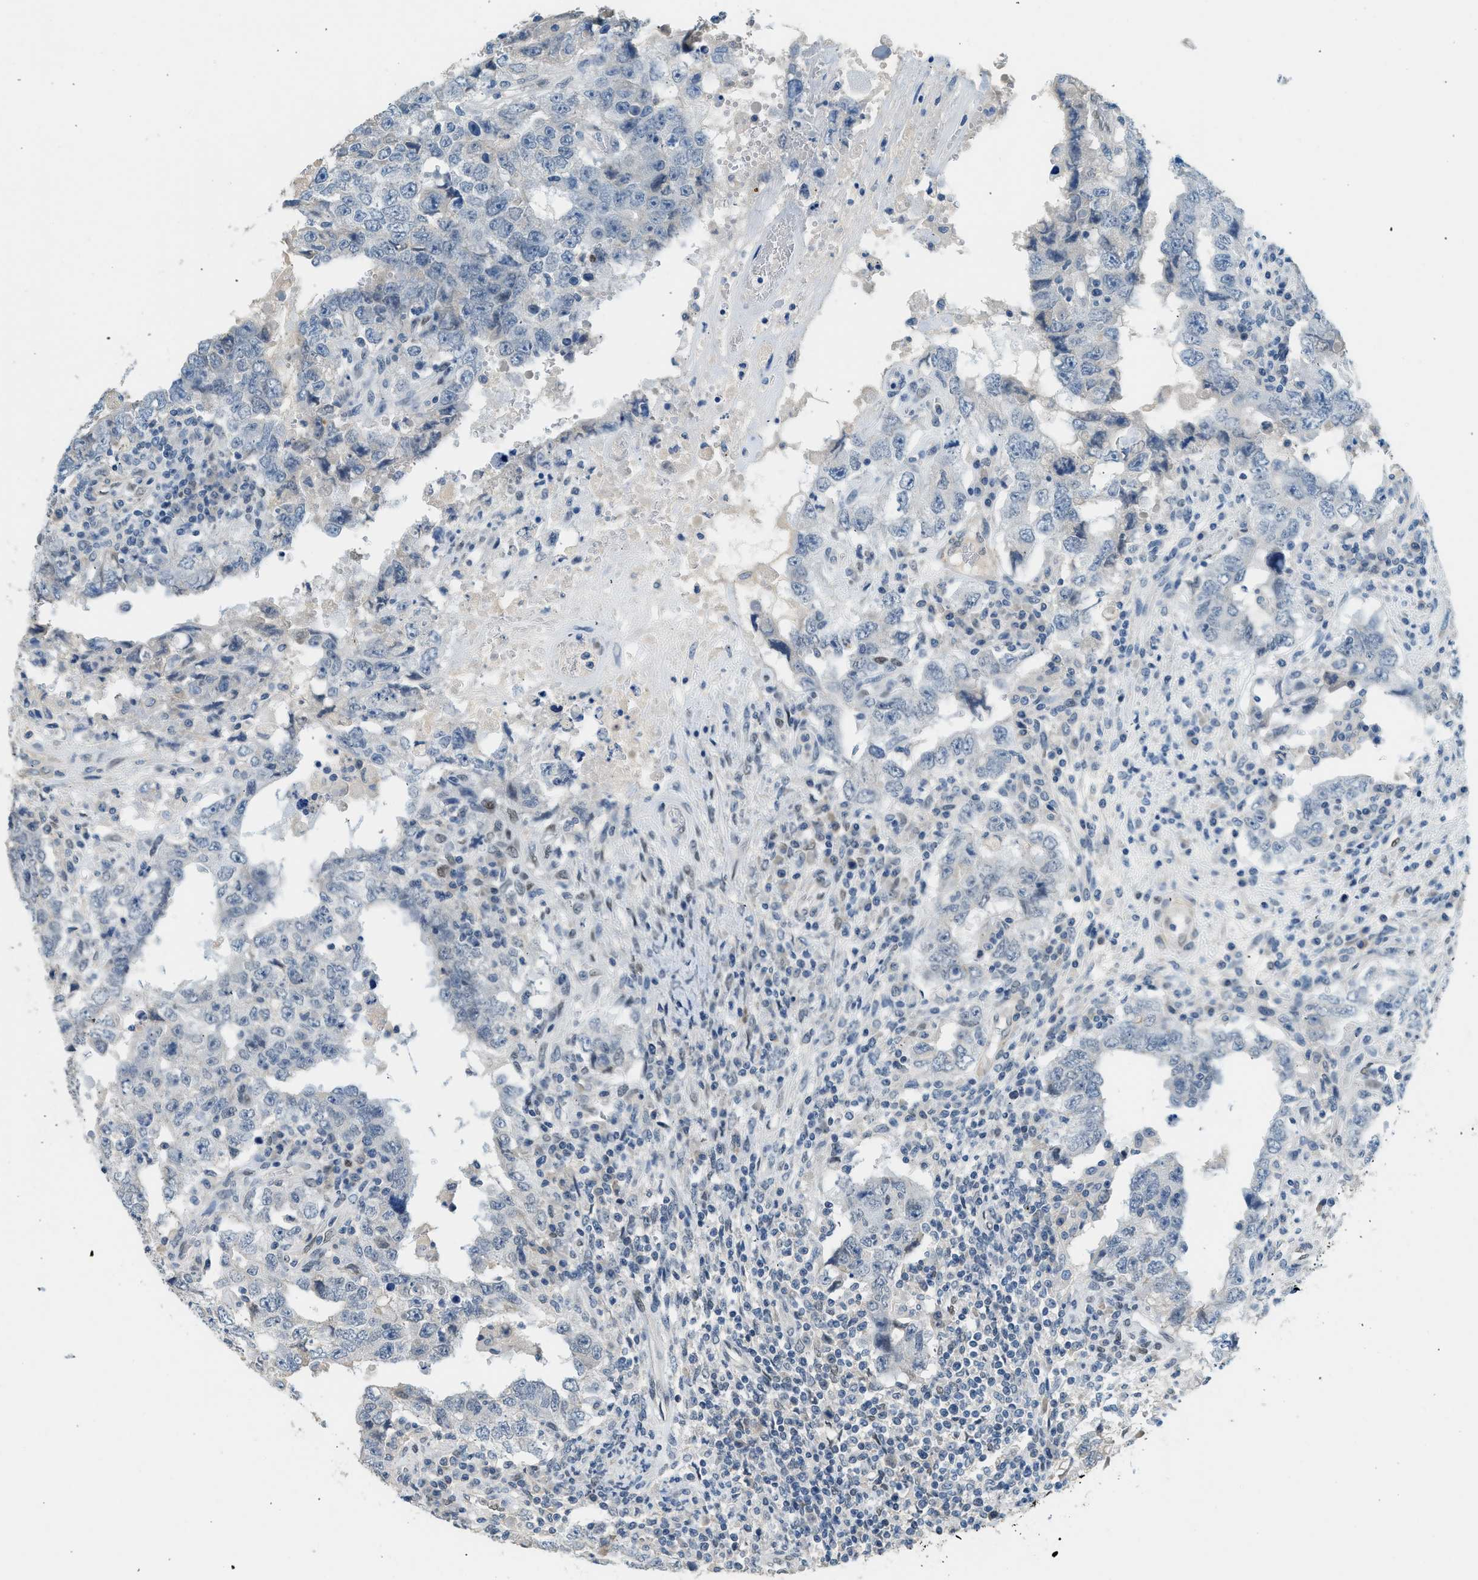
{"staining": {"intensity": "negative", "quantity": "none", "location": "none"}, "tissue": "testis cancer", "cell_type": "Tumor cells", "image_type": "cancer", "snomed": [{"axis": "morphology", "description": "Carcinoma, Embryonal, NOS"}, {"axis": "topography", "description": "Testis"}], "caption": "Immunohistochemistry (IHC) micrograph of testis embryonal carcinoma stained for a protein (brown), which reveals no staining in tumor cells.", "gene": "ZBTB20", "patient": {"sex": "male", "age": 26}}